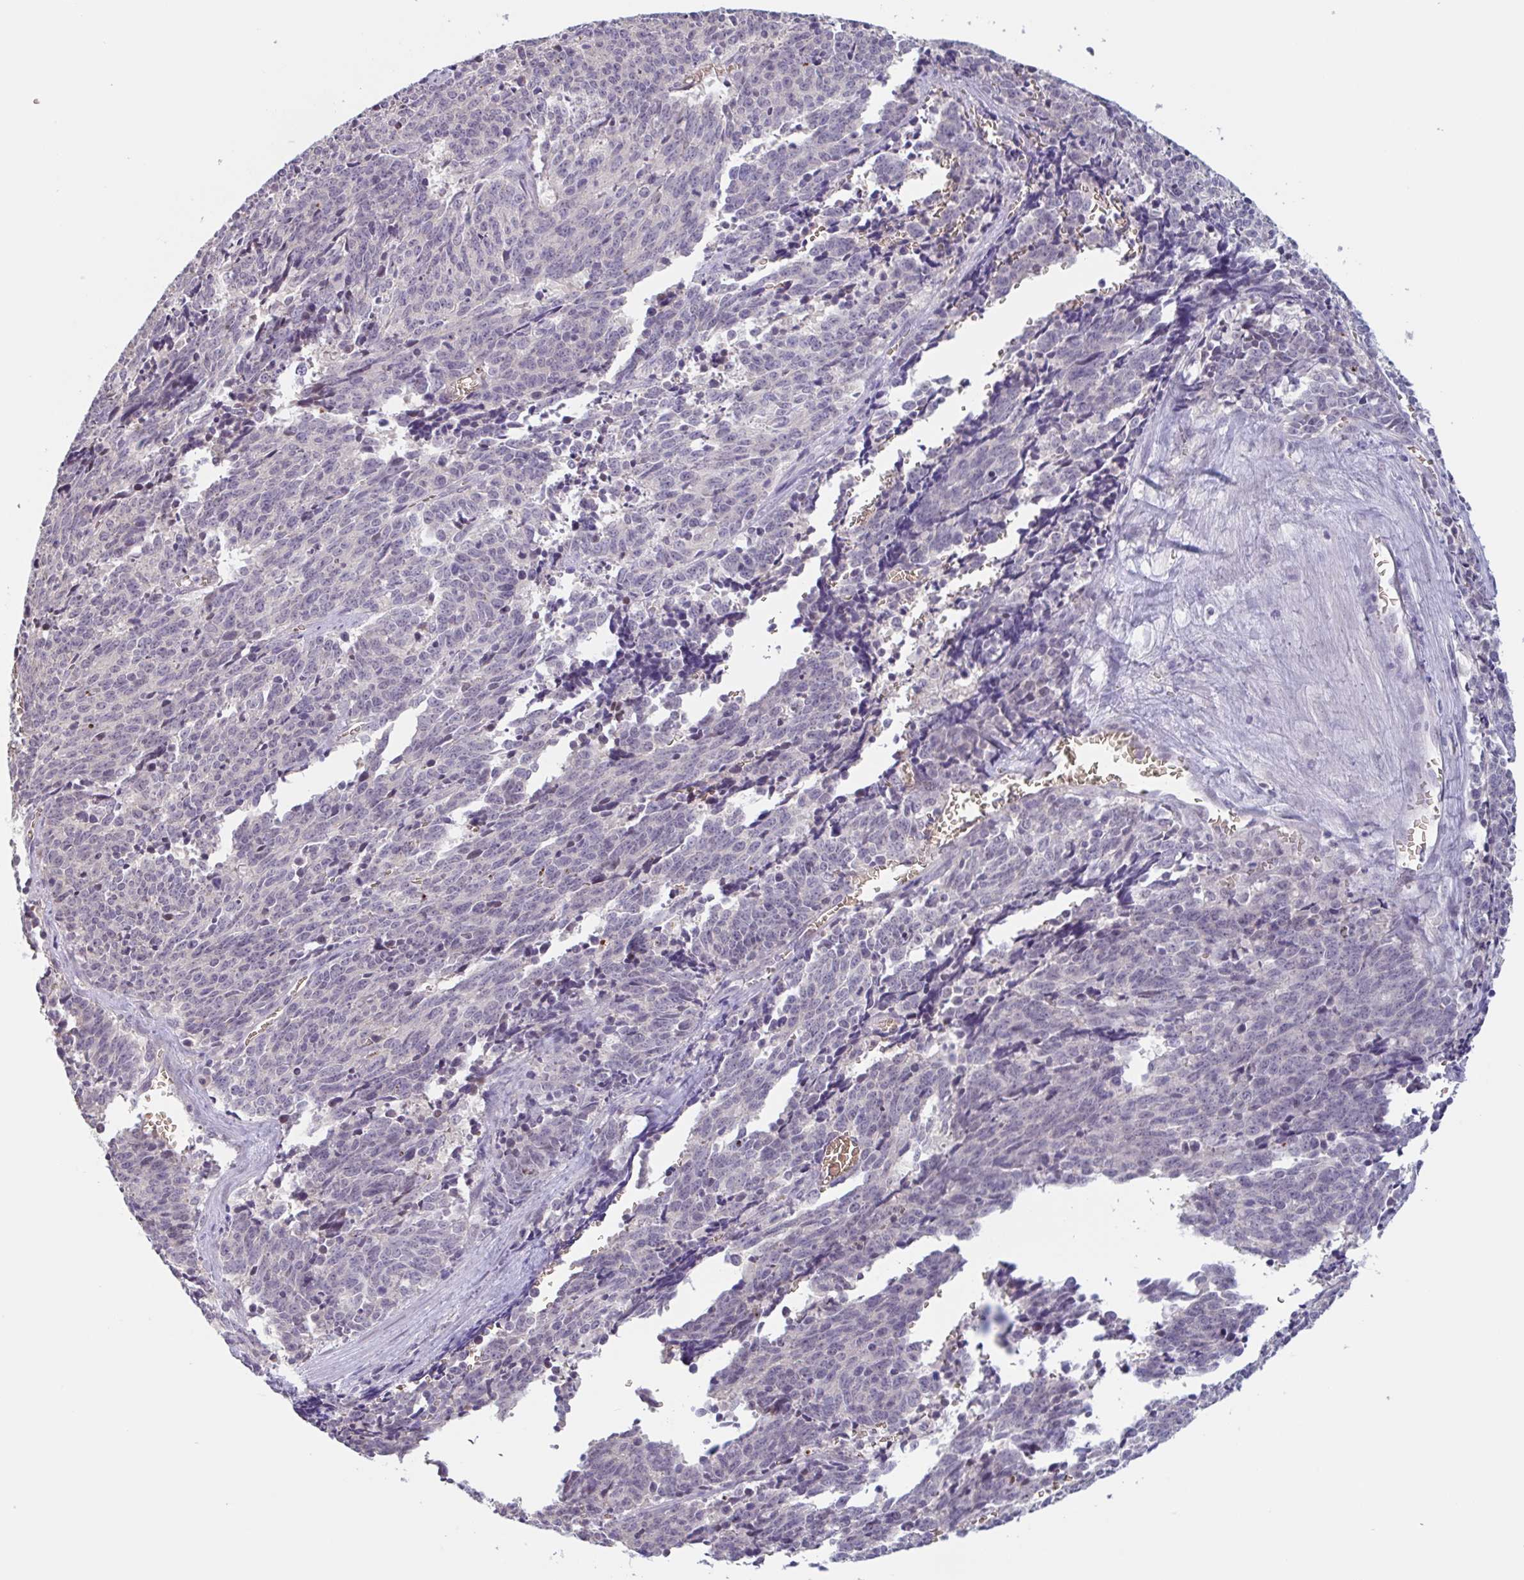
{"staining": {"intensity": "negative", "quantity": "none", "location": "none"}, "tissue": "cervical cancer", "cell_type": "Tumor cells", "image_type": "cancer", "snomed": [{"axis": "morphology", "description": "Squamous cell carcinoma, NOS"}, {"axis": "topography", "description": "Cervix"}], "caption": "Tumor cells show no significant expression in cervical squamous cell carcinoma.", "gene": "RHAG", "patient": {"sex": "female", "age": 29}}